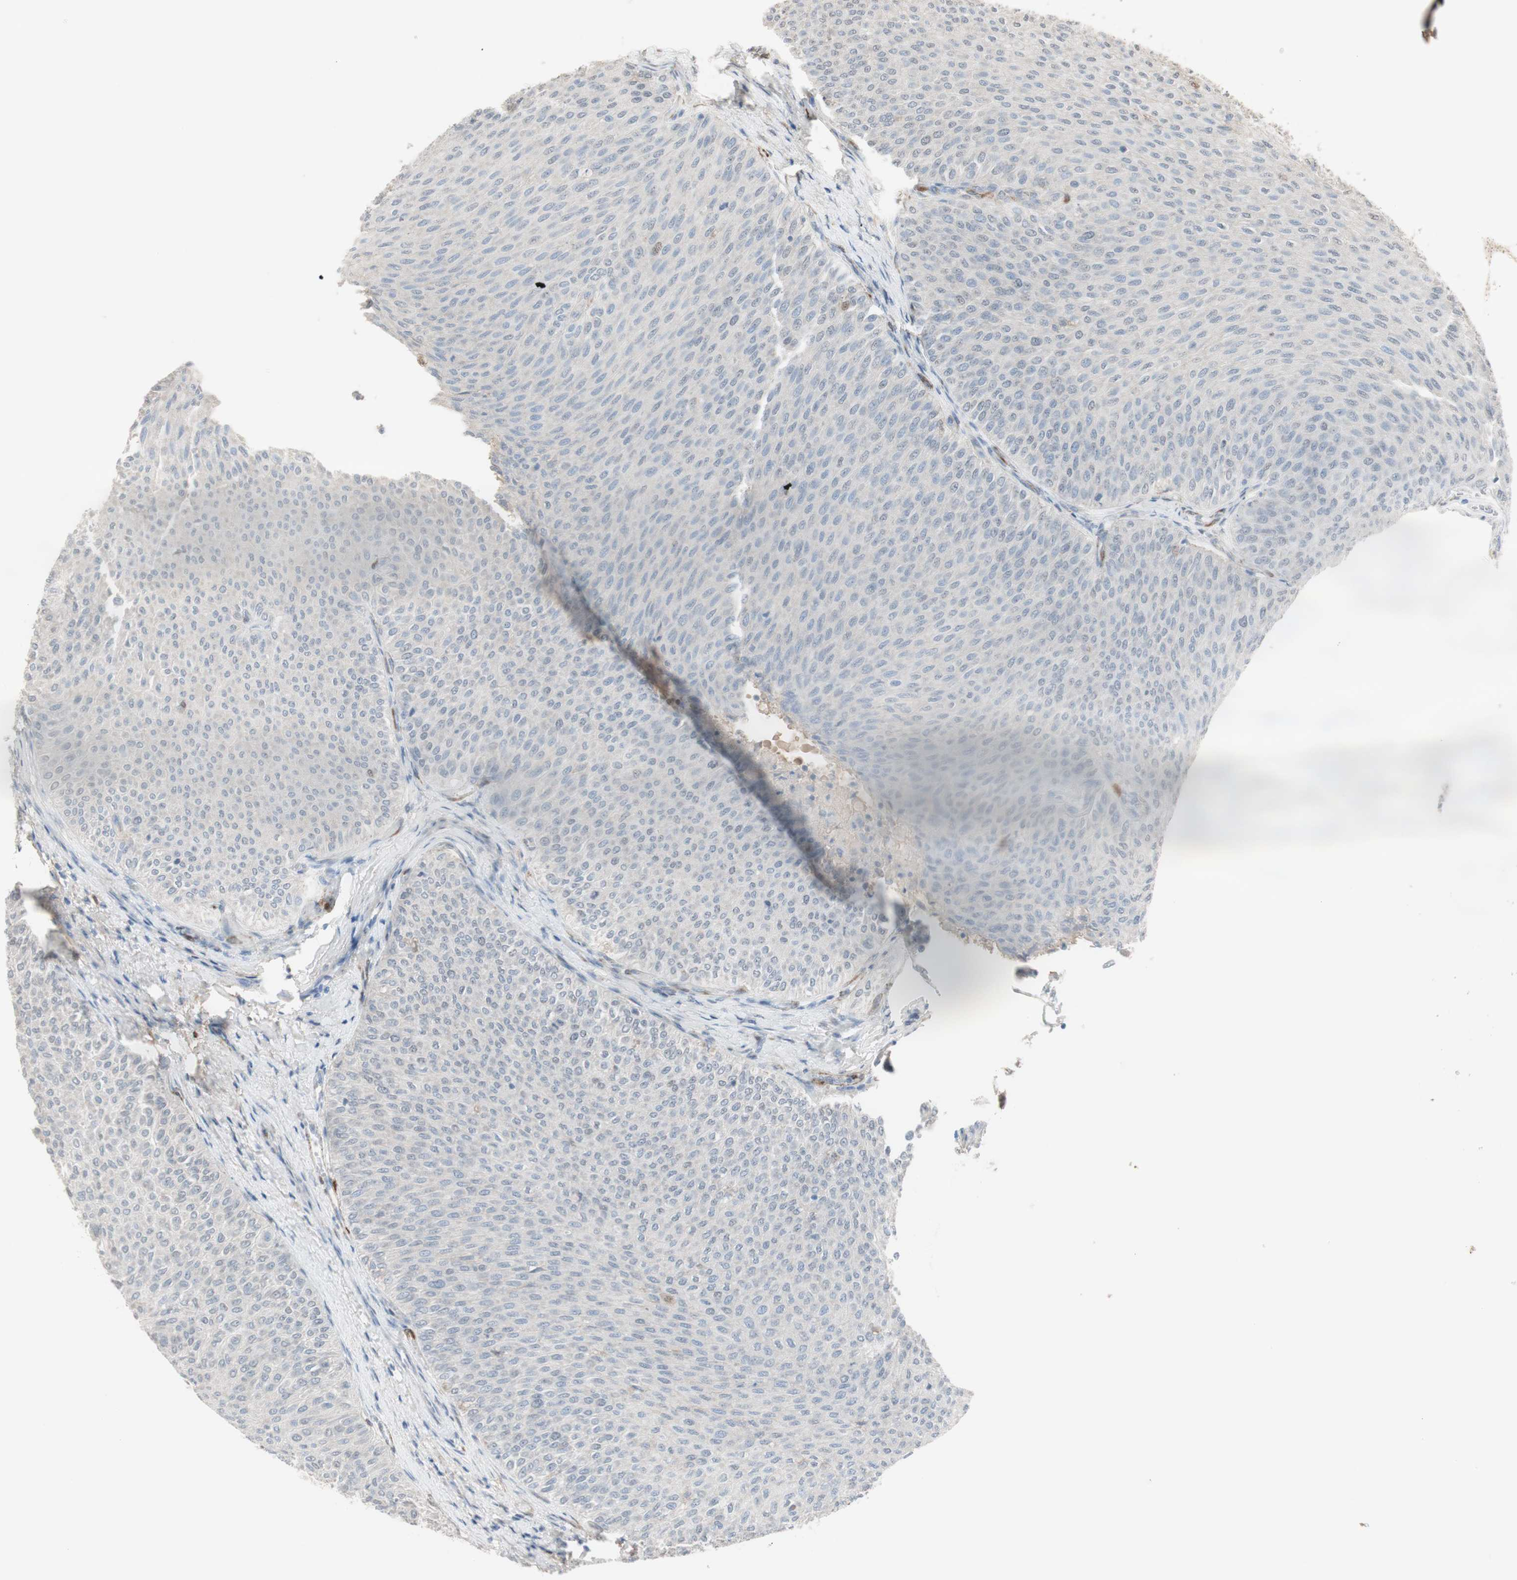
{"staining": {"intensity": "negative", "quantity": "none", "location": "none"}, "tissue": "urothelial cancer", "cell_type": "Tumor cells", "image_type": "cancer", "snomed": [{"axis": "morphology", "description": "Urothelial carcinoma, Low grade"}, {"axis": "topography", "description": "Urinary bladder"}], "caption": "Protein analysis of low-grade urothelial carcinoma exhibits no significant expression in tumor cells.", "gene": "MUC3A", "patient": {"sex": "male", "age": 78}}